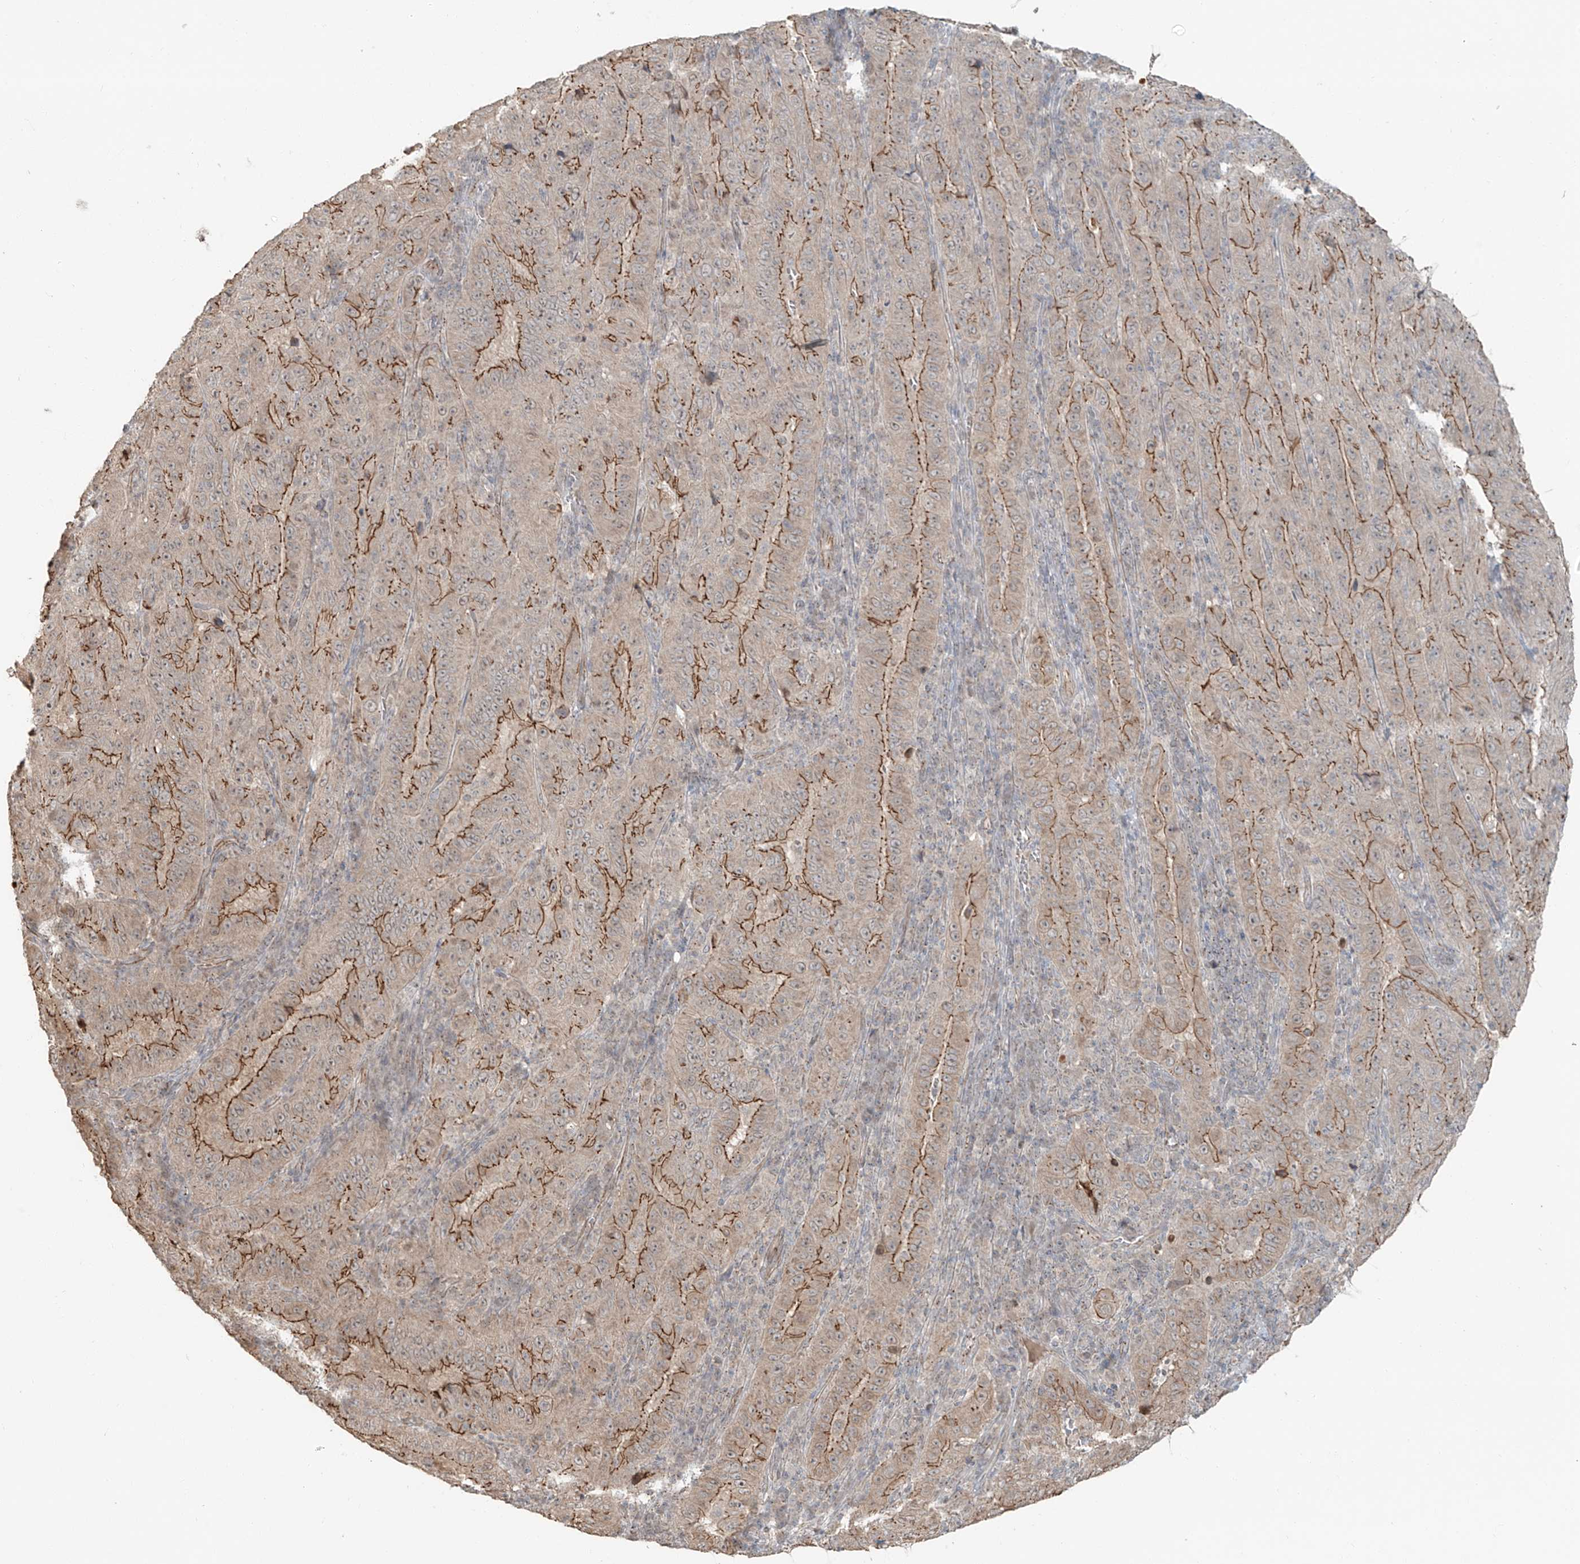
{"staining": {"intensity": "moderate", "quantity": ">75%", "location": "cytoplasmic/membranous"}, "tissue": "pancreatic cancer", "cell_type": "Tumor cells", "image_type": "cancer", "snomed": [{"axis": "morphology", "description": "Adenocarcinoma, NOS"}, {"axis": "topography", "description": "Pancreas"}], "caption": "Immunohistochemistry (DAB (3,3'-diaminobenzidine)) staining of human pancreatic cancer (adenocarcinoma) exhibits moderate cytoplasmic/membranous protein positivity in about >75% of tumor cells.", "gene": "ZNF16", "patient": {"sex": "male", "age": 63}}